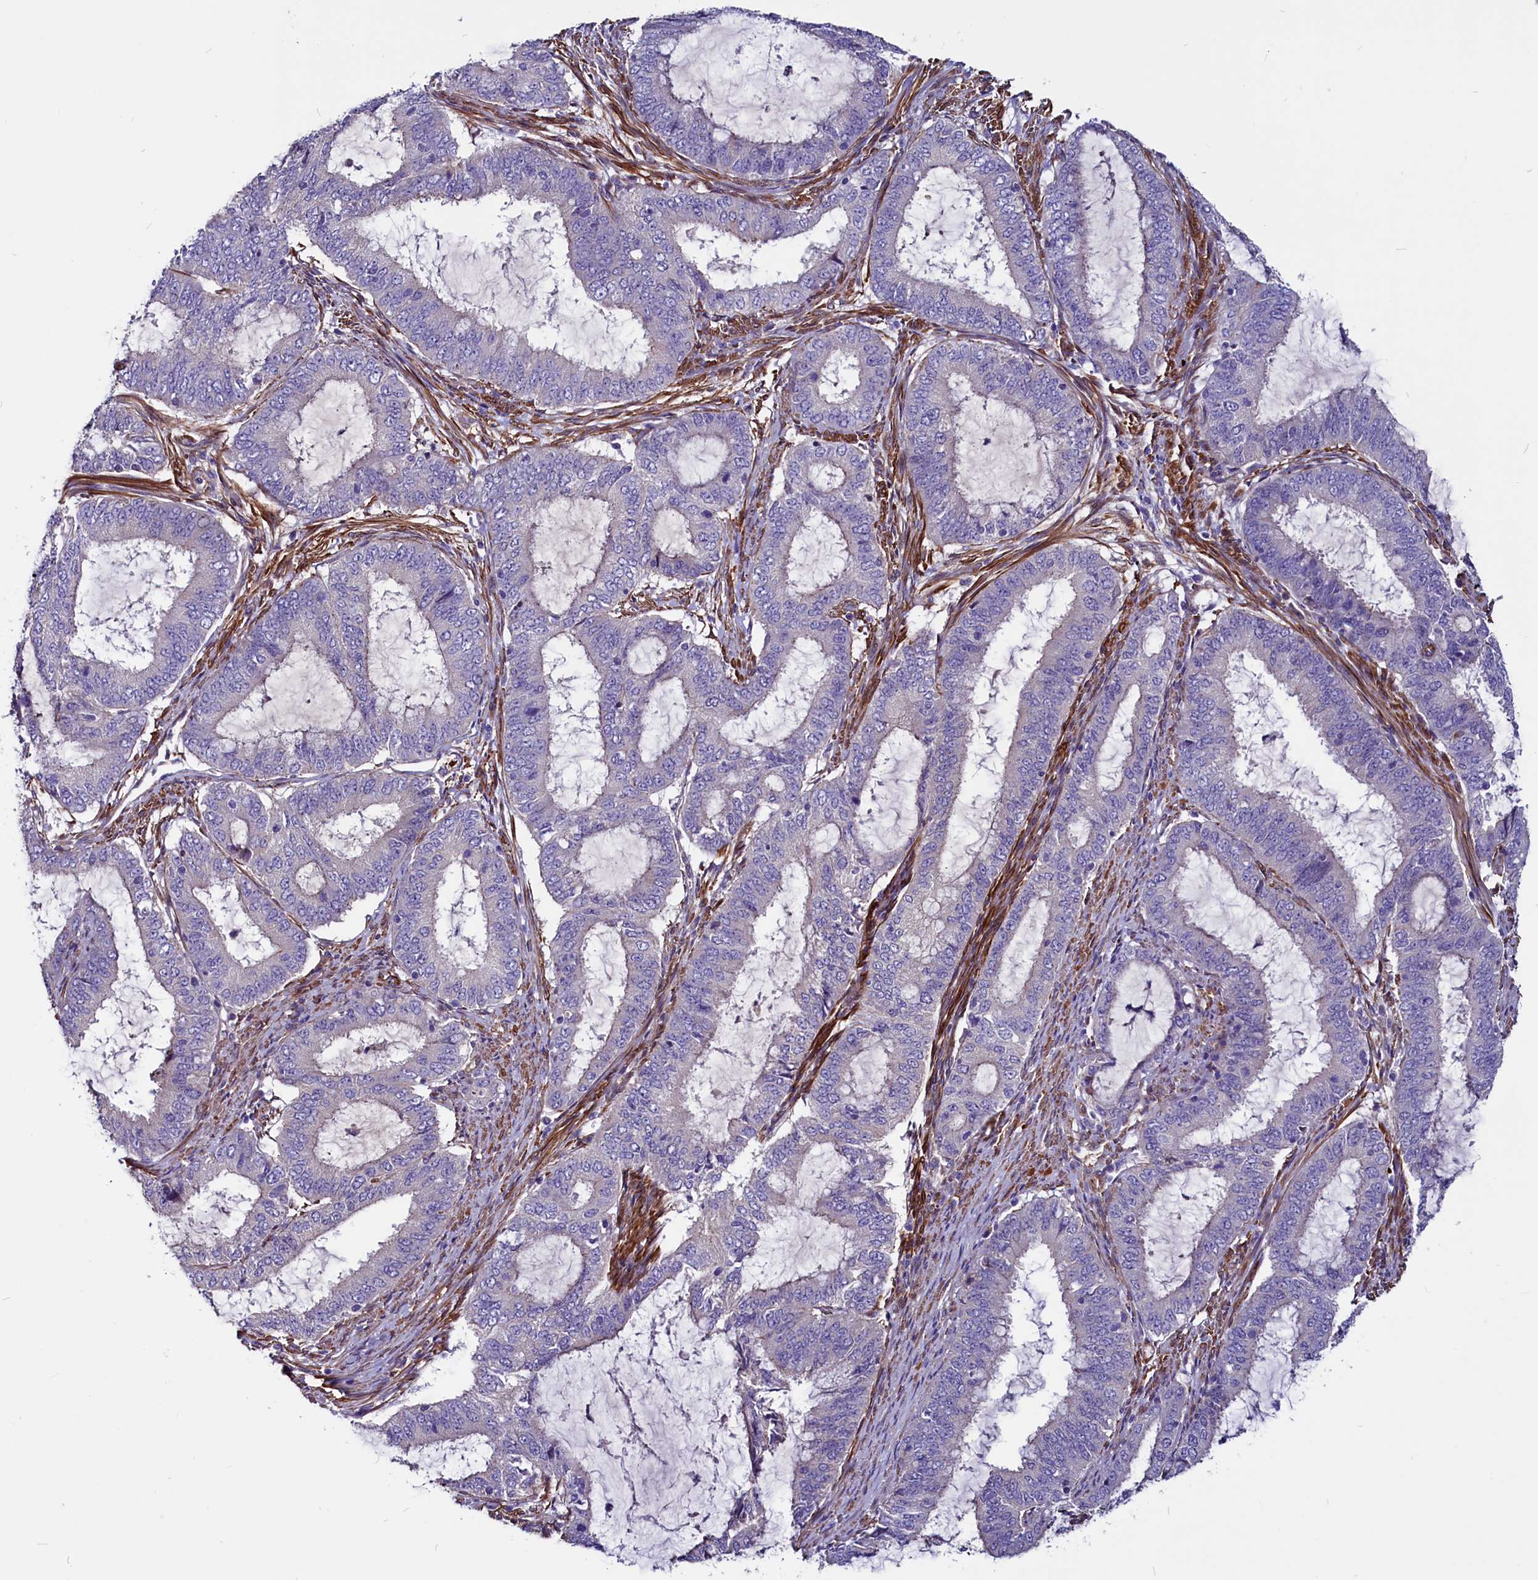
{"staining": {"intensity": "negative", "quantity": "none", "location": "none"}, "tissue": "endometrial cancer", "cell_type": "Tumor cells", "image_type": "cancer", "snomed": [{"axis": "morphology", "description": "Adenocarcinoma, NOS"}, {"axis": "topography", "description": "Endometrium"}], "caption": "This image is of endometrial adenocarcinoma stained with immunohistochemistry (IHC) to label a protein in brown with the nuclei are counter-stained blue. There is no expression in tumor cells. (DAB (3,3'-diaminobenzidine) immunohistochemistry (IHC) with hematoxylin counter stain).", "gene": "ZNF749", "patient": {"sex": "female", "age": 51}}